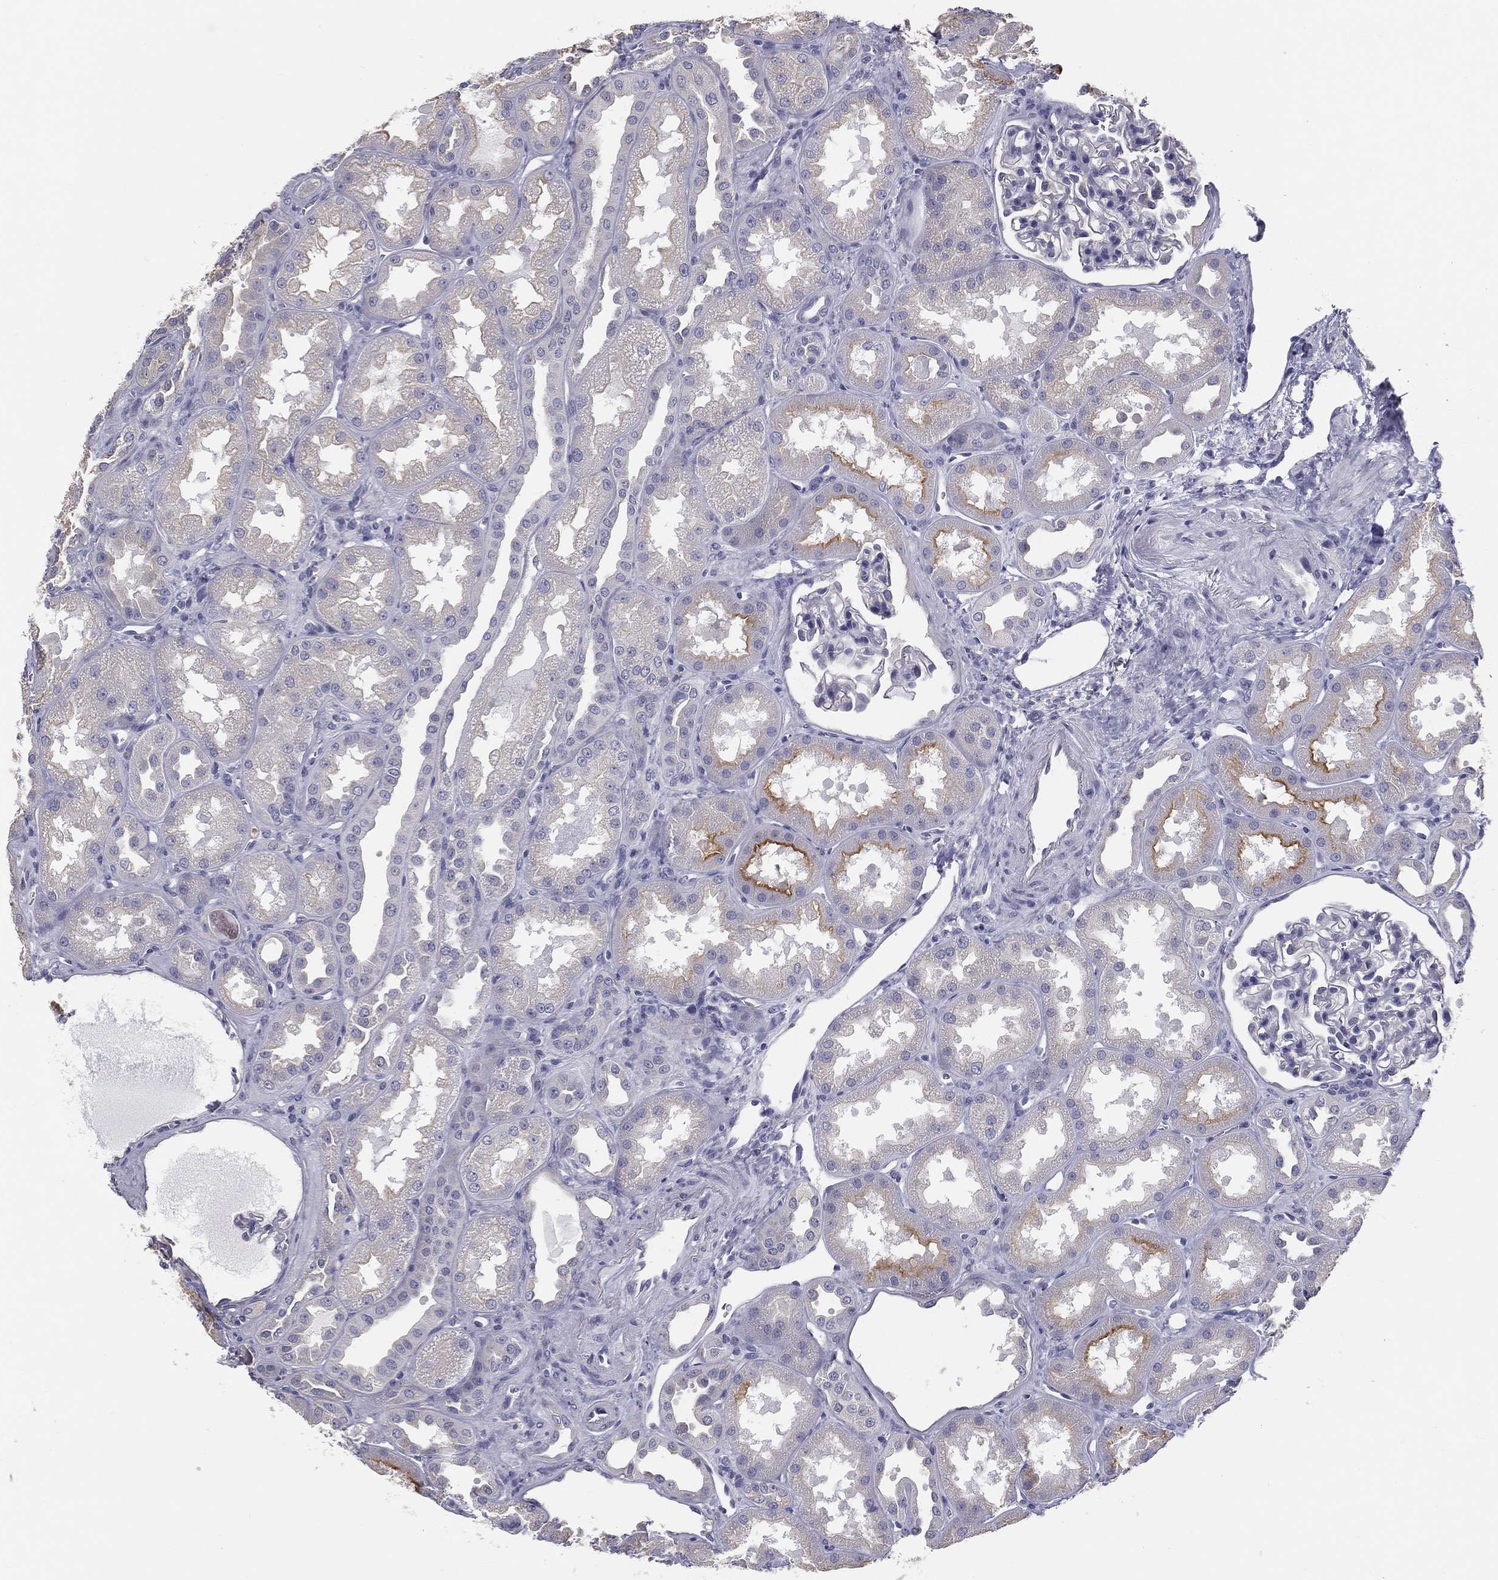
{"staining": {"intensity": "negative", "quantity": "none", "location": "none"}, "tissue": "kidney", "cell_type": "Cells in glomeruli", "image_type": "normal", "snomed": [{"axis": "morphology", "description": "Normal tissue, NOS"}, {"axis": "topography", "description": "Kidney"}], "caption": "Image shows no significant protein staining in cells in glomeruli of unremarkable kidney. (Stains: DAB immunohistochemistry with hematoxylin counter stain, Microscopy: brightfield microscopy at high magnification).", "gene": "MUC13", "patient": {"sex": "male", "age": 61}}